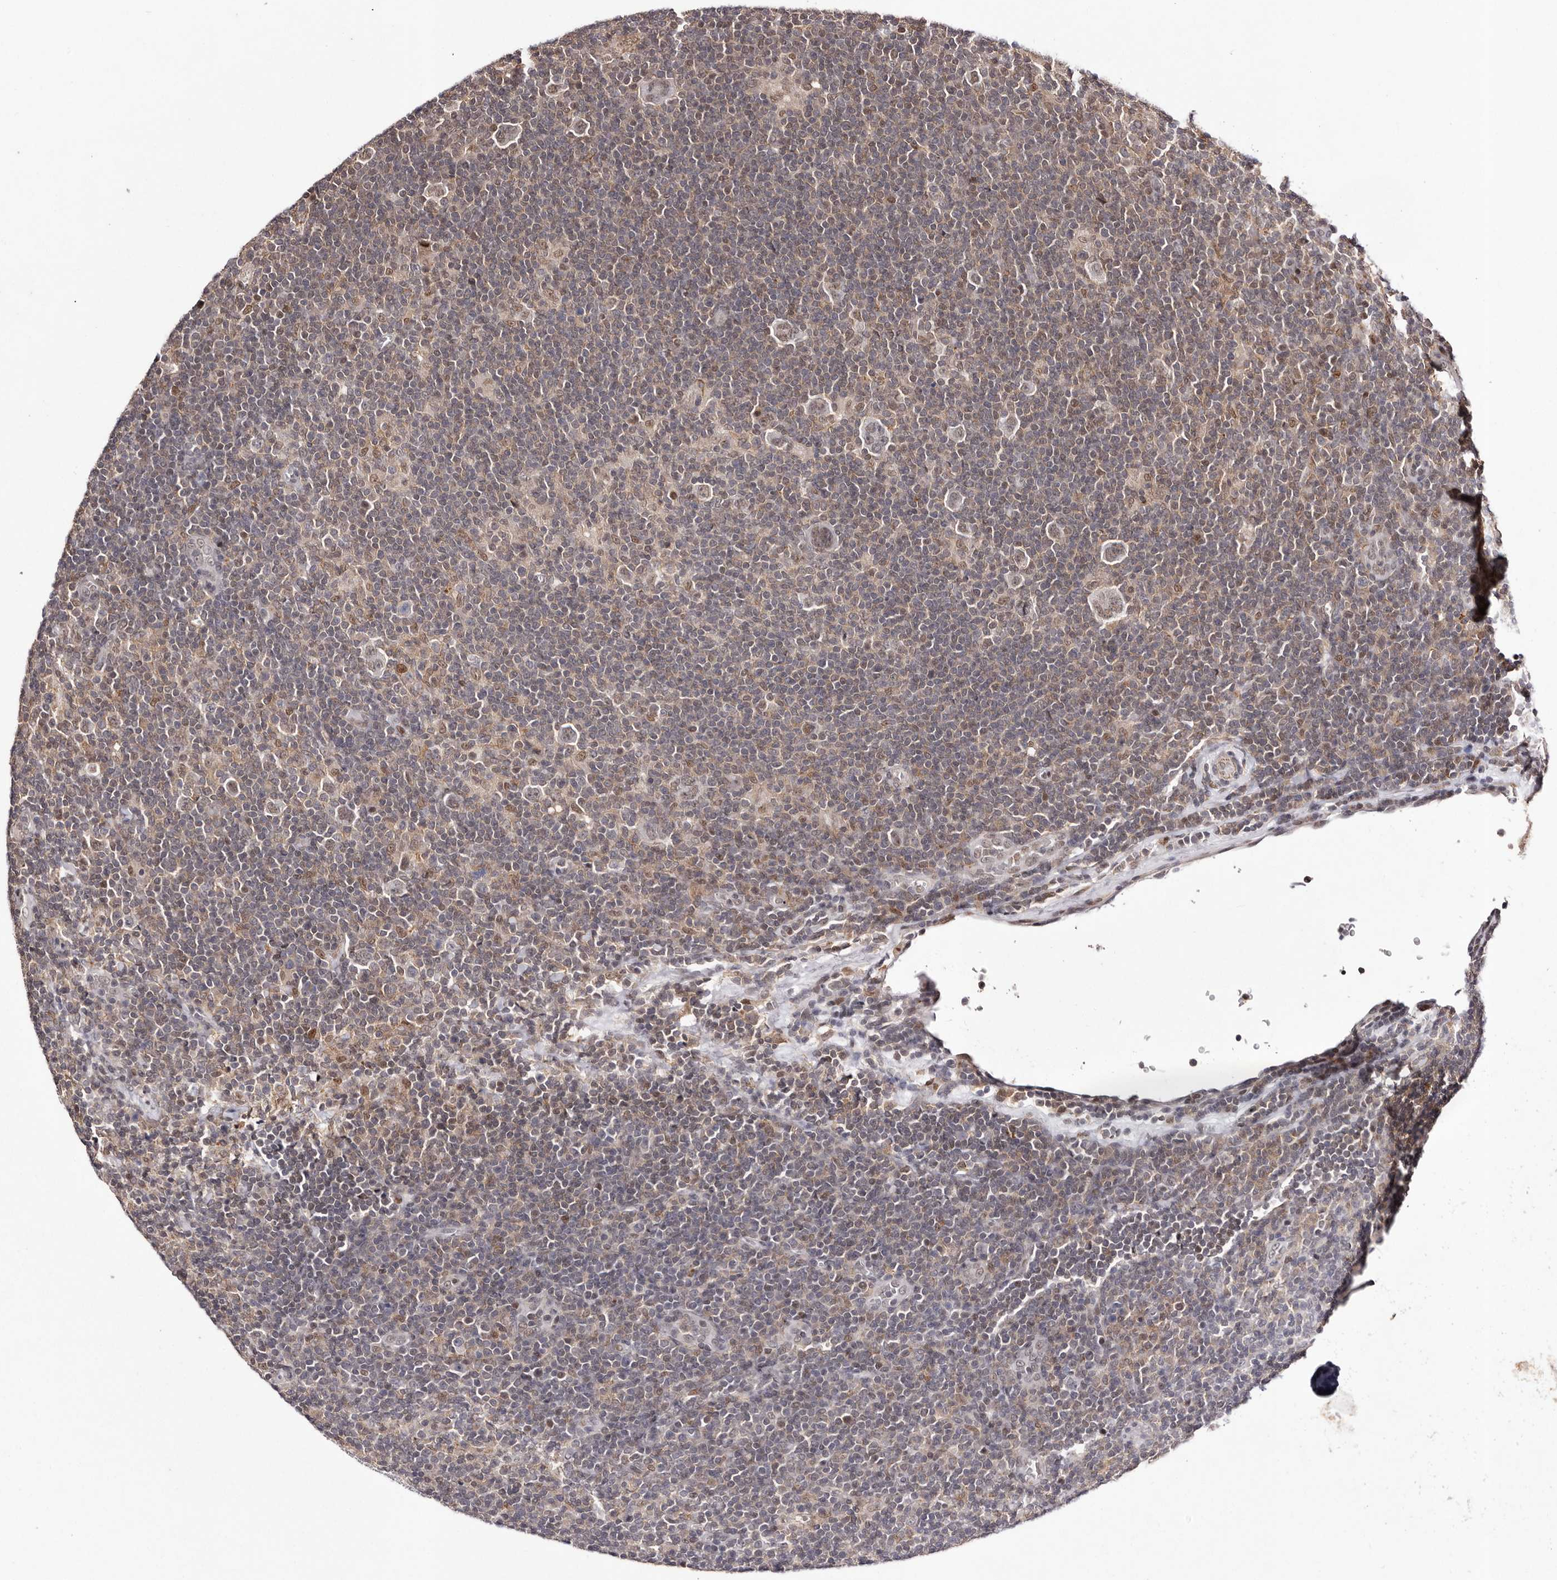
{"staining": {"intensity": "weak", "quantity": "25%-75%", "location": "nuclear"}, "tissue": "lymphoma", "cell_type": "Tumor cells", "image_type": "cancer", "snomed": [{"axis": "morphology", "description": "Hodgkin's disease, NOS"}, {"axis": "topography", "description": "Lymph node"}], "caption": "This micrograph exhibits immunohistochemistry (IHC) staining of human Hodgkin's disease, with low weak nuclear positivity in about 25%-75% of tumor cells.", "gene": "FBXO5", "patient": {"sex": "female", "age": 57}}